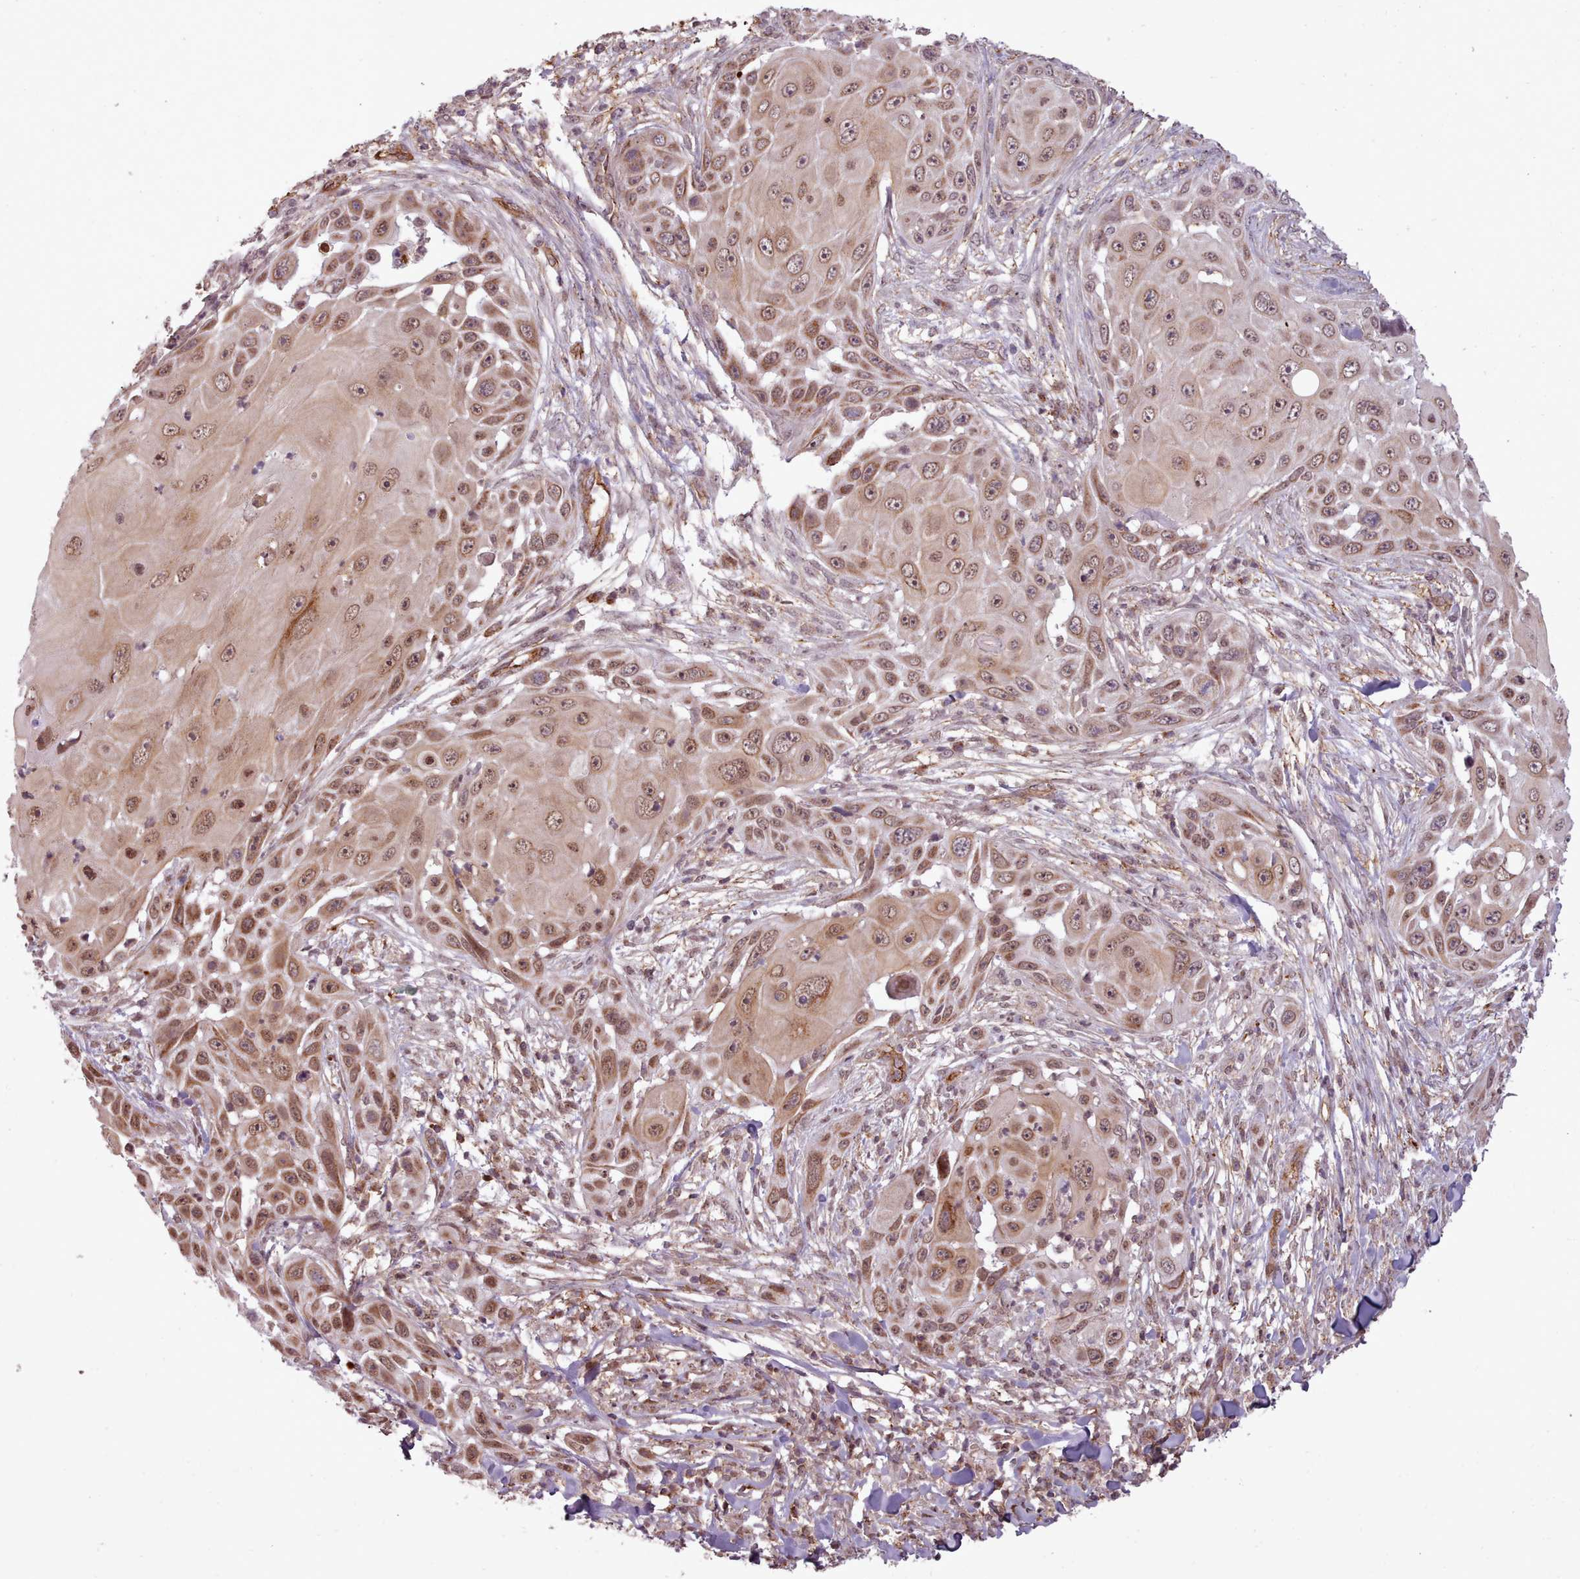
{"staining": {"intensity": "moderate", "quantity": ">75%", "location": "cytoplasmic/membranous,nuclear"}, "tissue": "skin cancer", "cell_type": "Tumor cells", "image_type": "cancer", "snomed": [{"axis": "morphology", "description": "Squamous cell carcinoma, NOS"}, {"axis": "topography", "description": "Skin"}], "caption": "Brown immunohistochemical staining in skin squamous cell carcinoma exhibits moderate cytoplasmic/membranous and nuclear staining in about >75% of tumor cells.", "gene": "ZMYM4", "patient": {"sex": "female", "age": 44}}